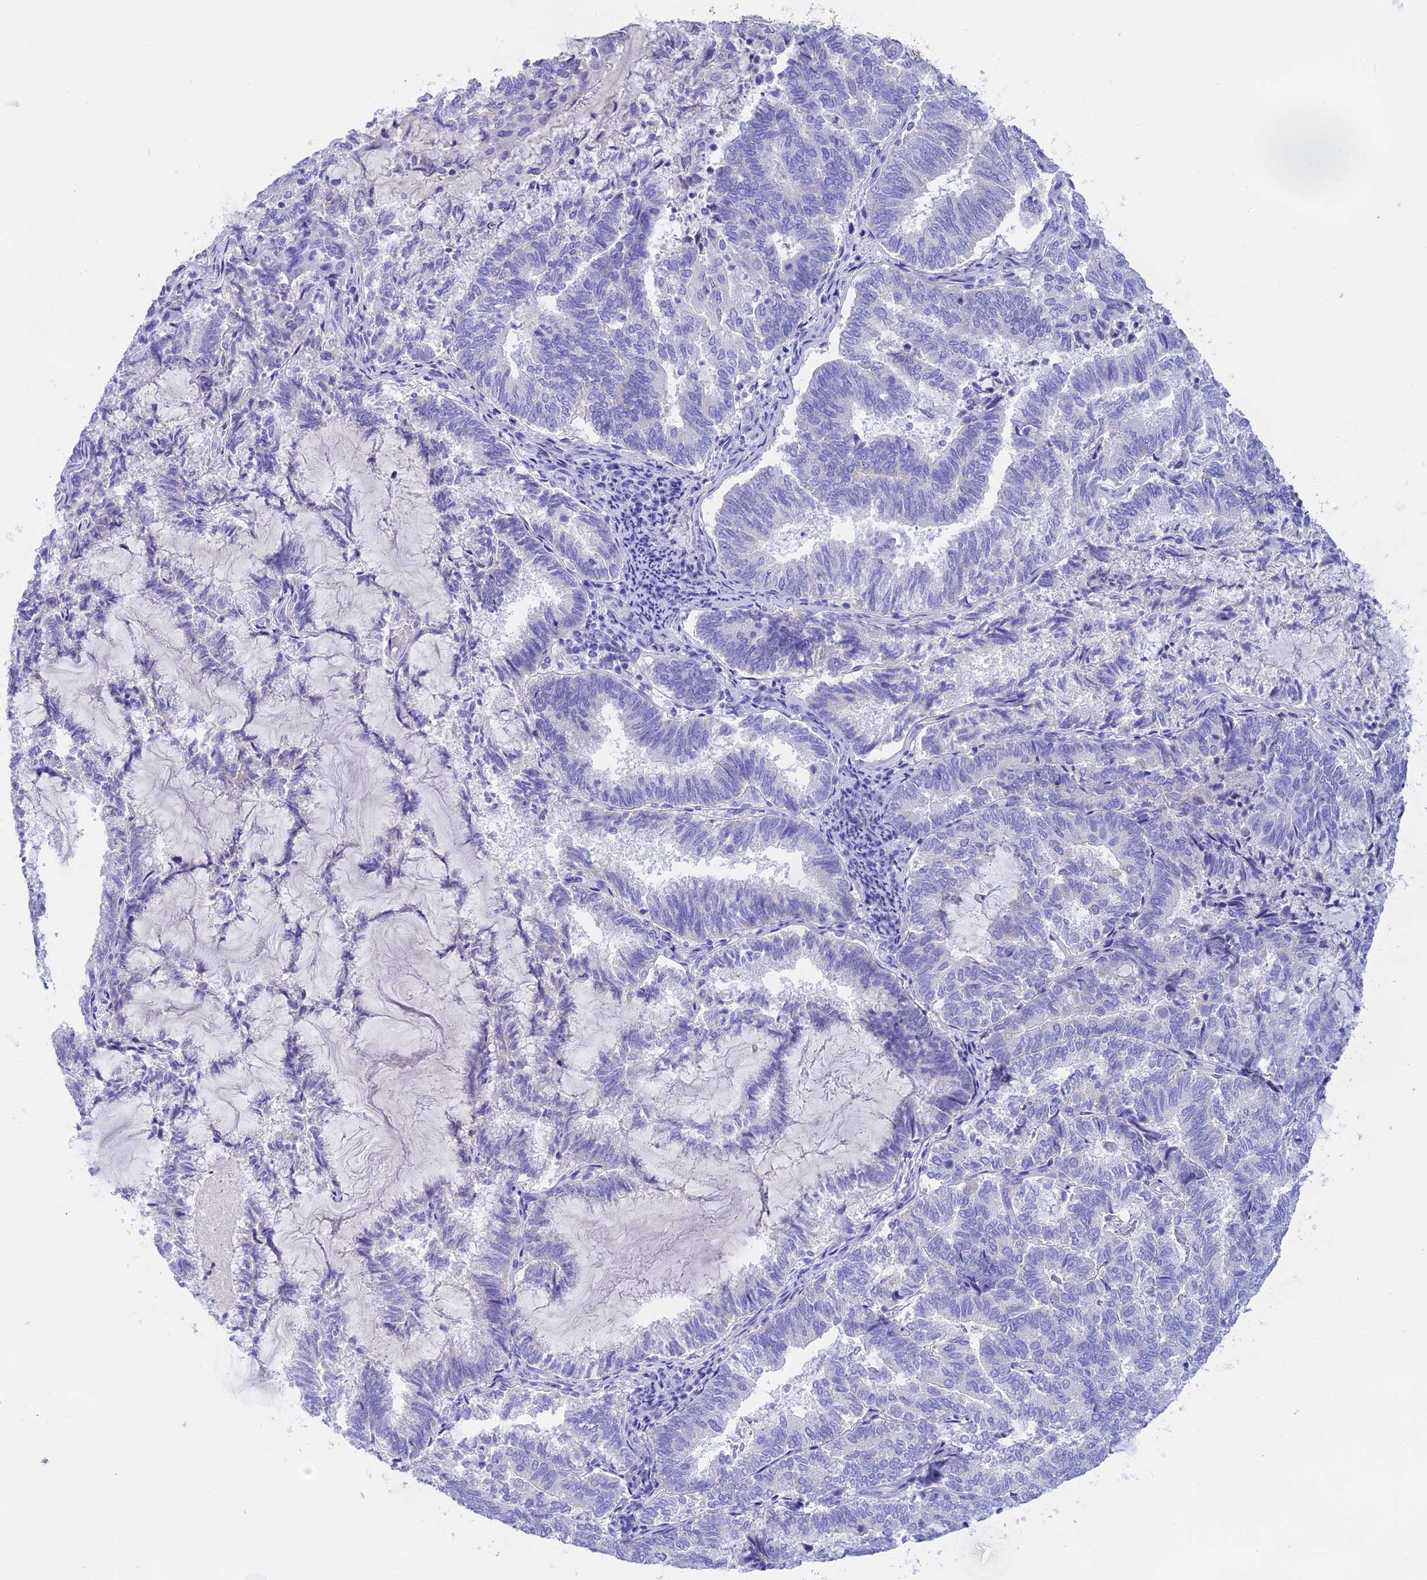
{"staining": {"intensity": "negative", "quantity": "none", "location": "none"}, "tissue": "endometrial cancer", "cell_type": "Tumor cells", "image_type": "cancer", "snomed": [{"axis": "morphology", "description": "Adenocarcinoma, NOS"}, {"axis": "topography", "description": "Endometrium"}], "caption": "A high-resolution photomicrograph shows immunohistochemistry (IHC) staining of adenocarcinoma (endometrial), which exhibits no significant expression in tumor cells.", "gene": "ISCA1", "patient": {"sex": "female", "age": 80}}